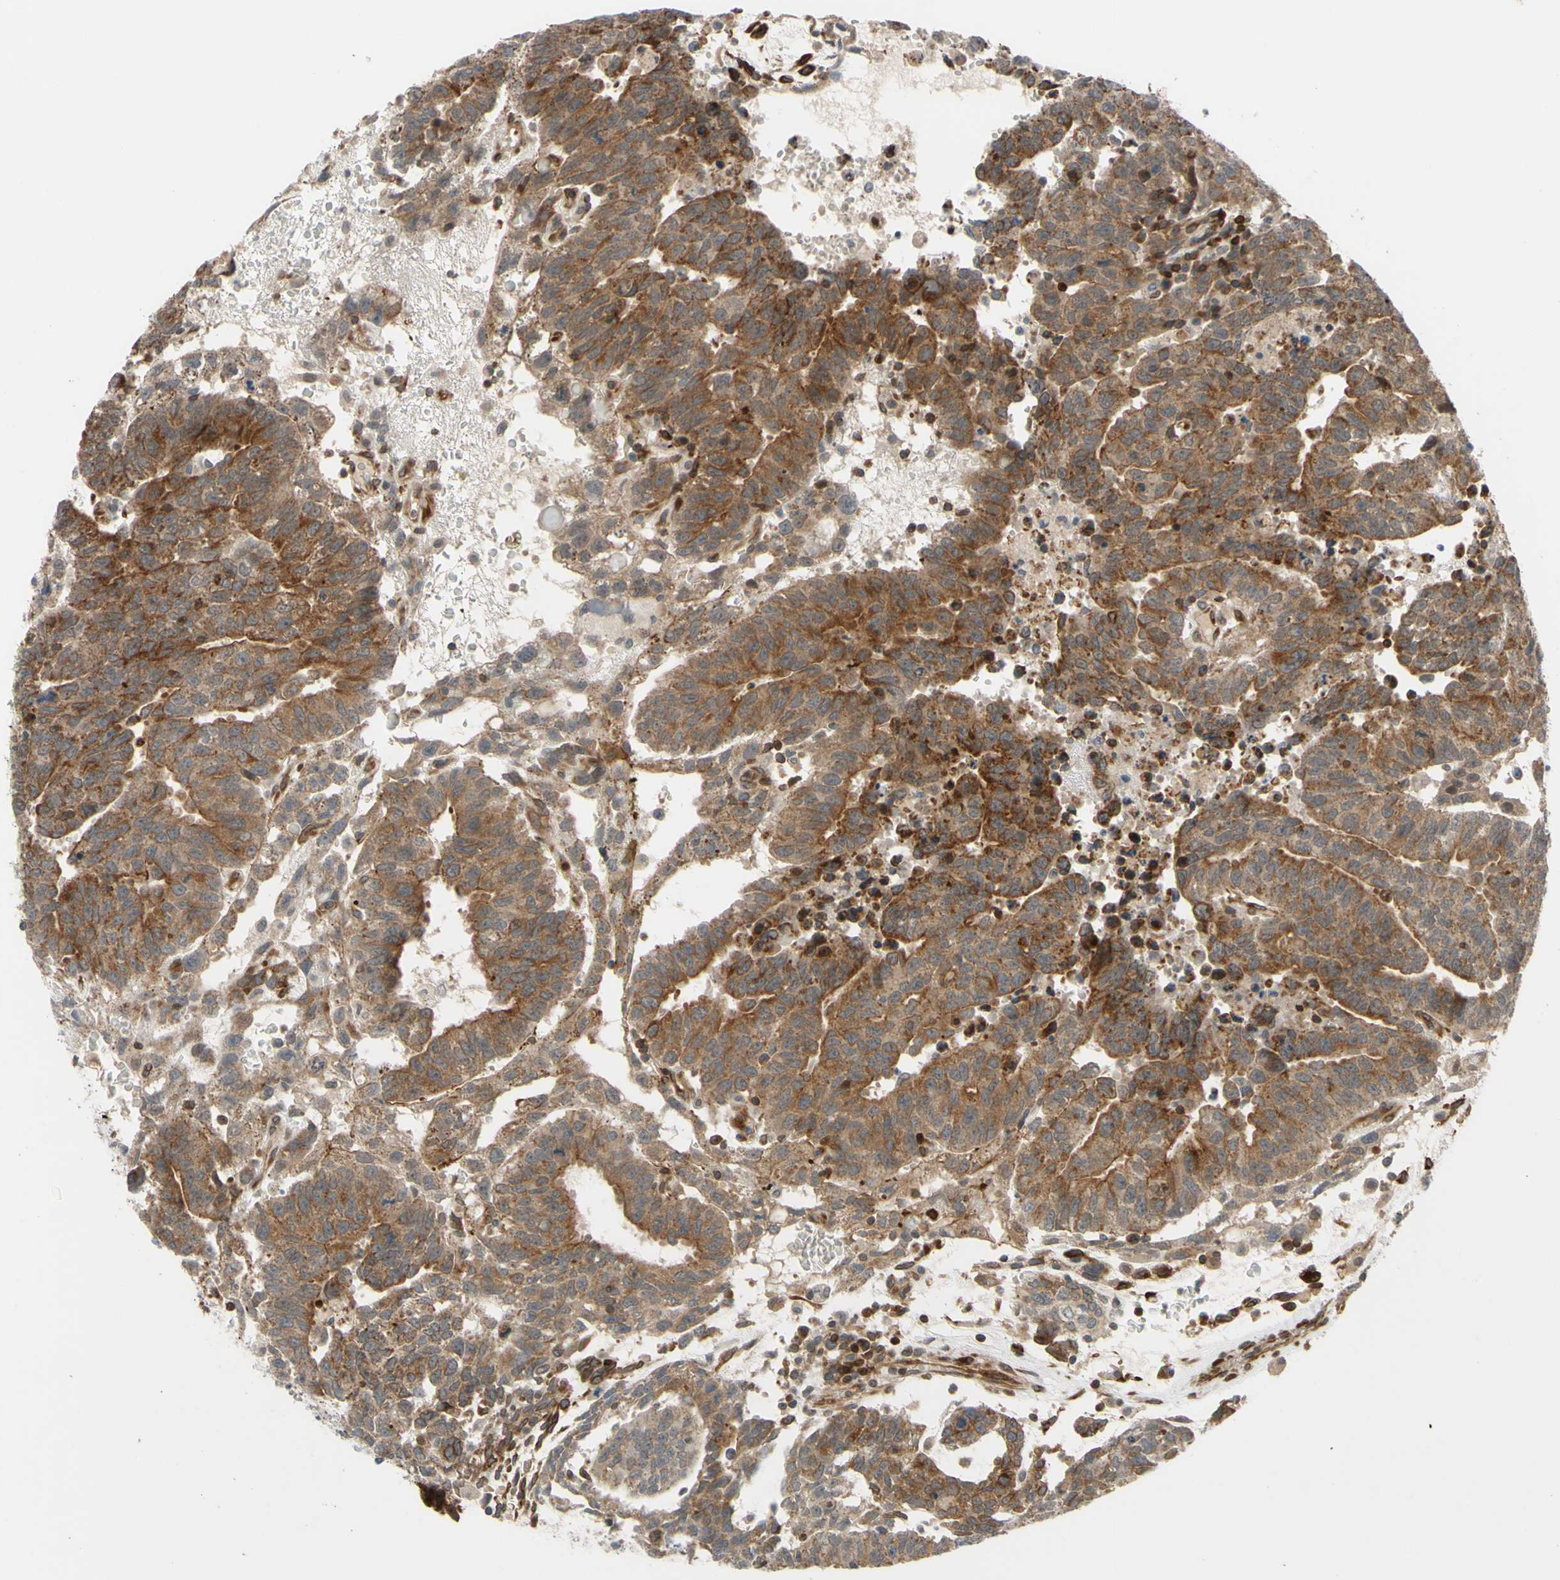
{"staining": {"intensity": "moderate", "quantity": ">75%", "location": "cytoplasmic/membranous"}, "tissue": "testis cancer", "cell_type": "Tumor cells", "image_type": "cancer", "snomed": [{"axis": "morphology", "description": "Seminoma, NOS"}, {"axis": "morphology", "description": "Carcinoma, Embryonal, NOS"}, {"axis": "topography", "description": "Testis"}], "caption": "Tumor cells demonstrate moderate cytoplasmic/membranous staining in approximately >75% of cells in testis cancer (seminoma).", "gene": "PRAF2", "patient": {"sex": "male", "age": 52}}